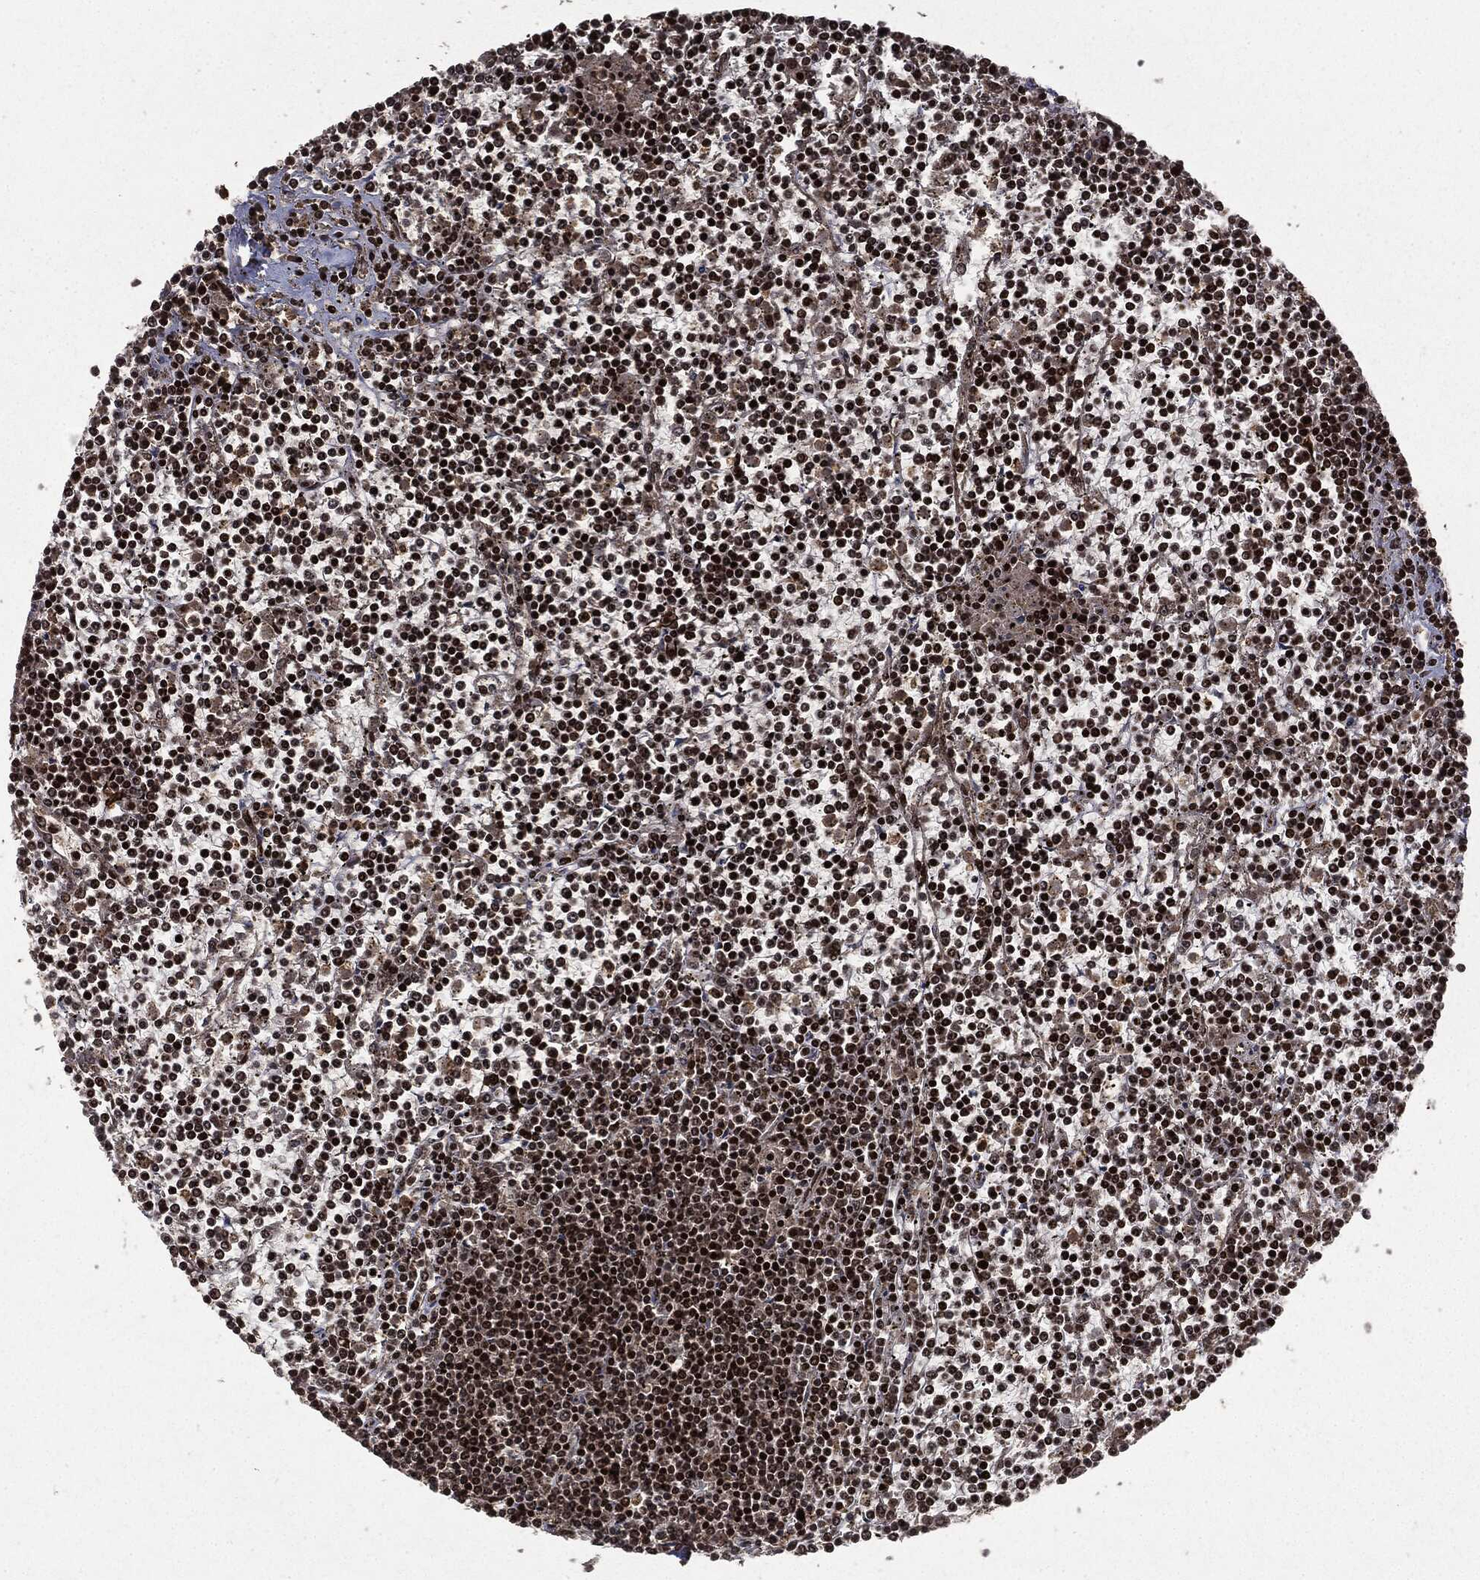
{"staining": {"intensity": "strong", "quantity": "25%-75%", "location": "nuclear"}, "tissue": "lymphoma", "cell_type": "Tumor cells", "image_type": "cancer", "snomed": [{"axis": "morphology", "description": "Malignant lymphoma, non-Hodgkin's type, Low grade"}, {"axis": "topography", "description": "Spleen"}], "caption": "Protein staining by immunohistochemistry reveals strong nuclear staining in approximately 25%-75% of tumor cells in malignant lymphoma, non-Hodgkin's type (low-grade).", "gene": "CTDP1", "patient": {"sex": "female", "age": 19}}